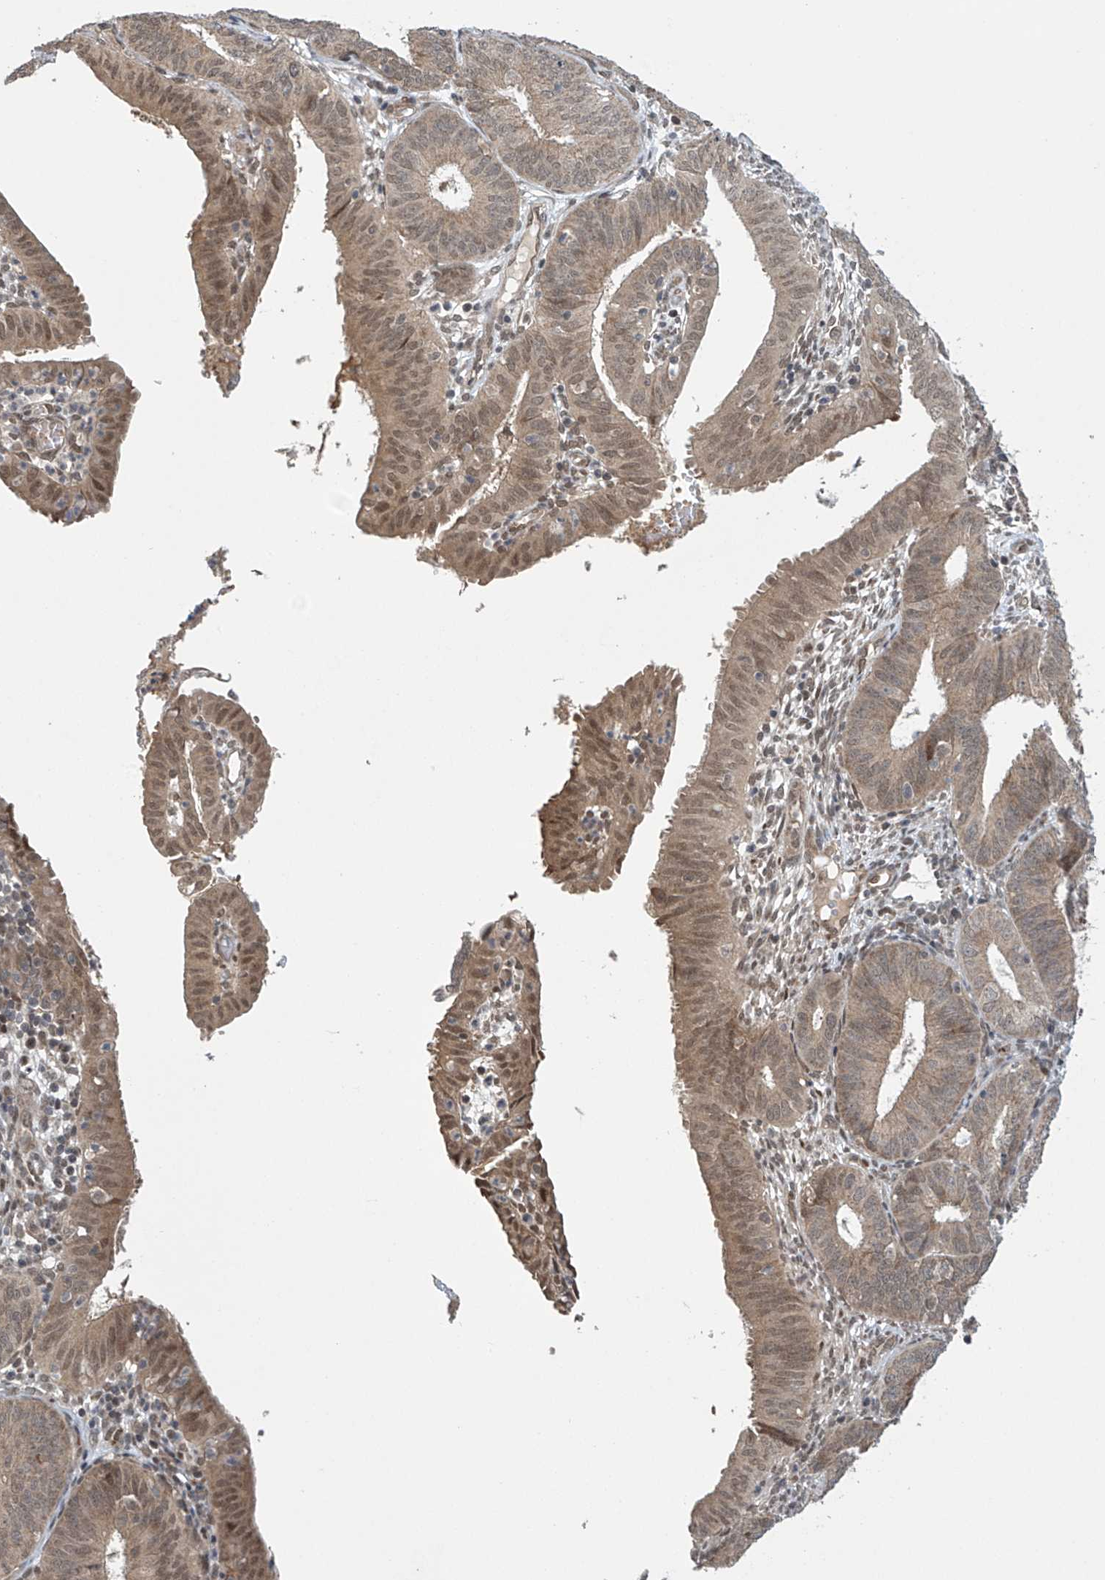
{"staining": {"intensity": "moderate", "quantity": ">75%", "location": "cytoplasmic/membranous,nuclear"}, "tissue": "endometrial cancer", "cell_type": "Tumor cells", "image_type": "cancer", "snomed": [{"axis": "morphology", "description": "Adenocarcinoma, NOS"}, {"axis": "topography", "description": "Endometrium"}], "caption": "Immunohistochemical staining of human endometrial cancer reveals moderate cytoplasmic/membranous and nuclear protein staining in about >75% of tumor cells. (DAB (3,3'-diaminobenzidine) = brown stain, brightfield microscopy at high magnification).", "gene": "ABHD13", "patient": {"sex": "female", "age": 51}}